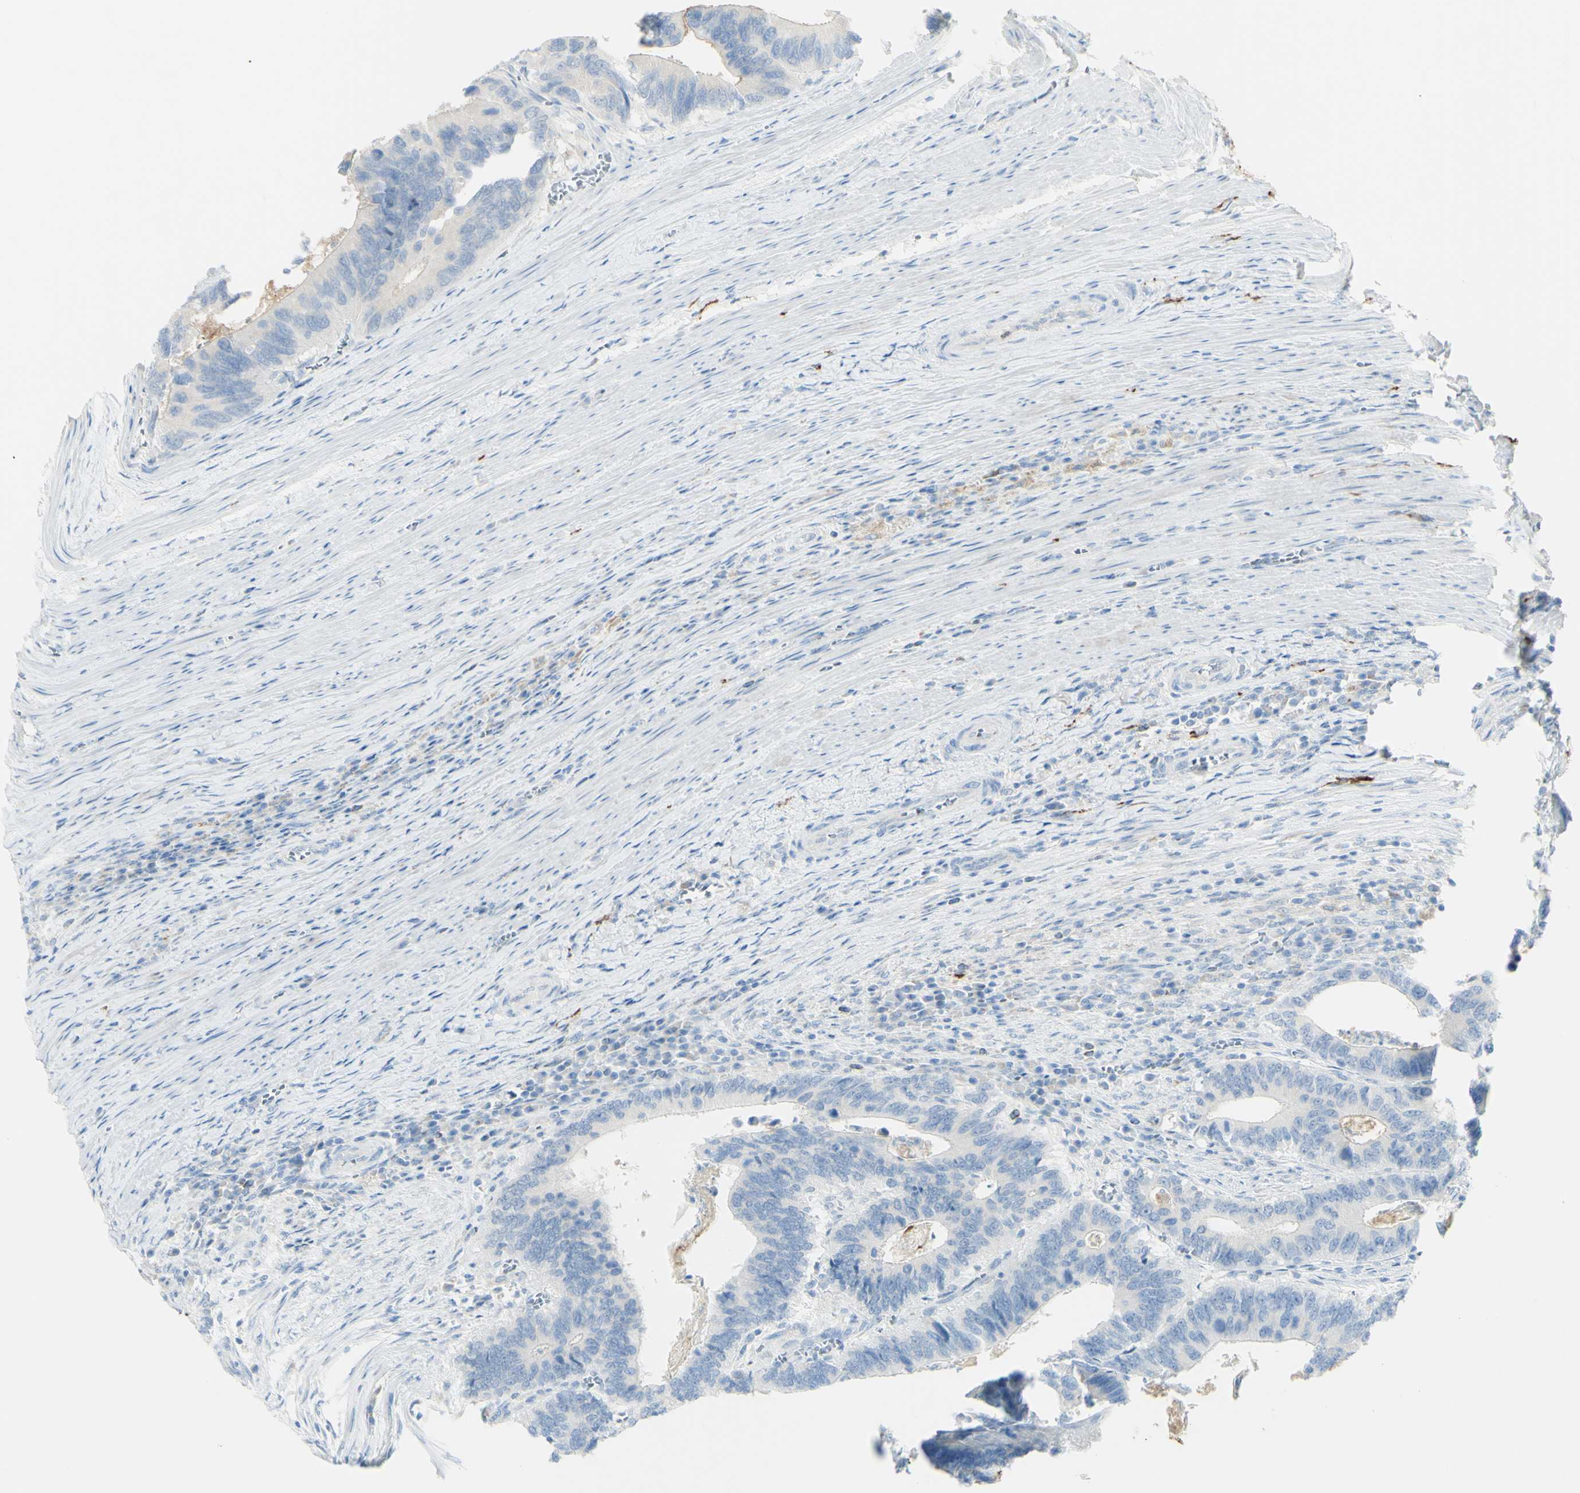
{"staining": {"intensity": "weak", "quantity": "<25%", "location": "cytoplasmic/membranous"}, "tissue": "colorectal cancer", "cell_type": "Tumor cells", "image_type": "cancer", "snomed": [{"axis": "morphology", "description": "Adenocarcinoma, NOS"}, {"axis": "topography", "description": "Colon"}], "caption": "The photomicrograph demonstrates no staining of tumor cells in colorectal cancer (adenocarcinoma).", "gene": "TSPAN1", "patient": {"sex": "male", "age": 72}}